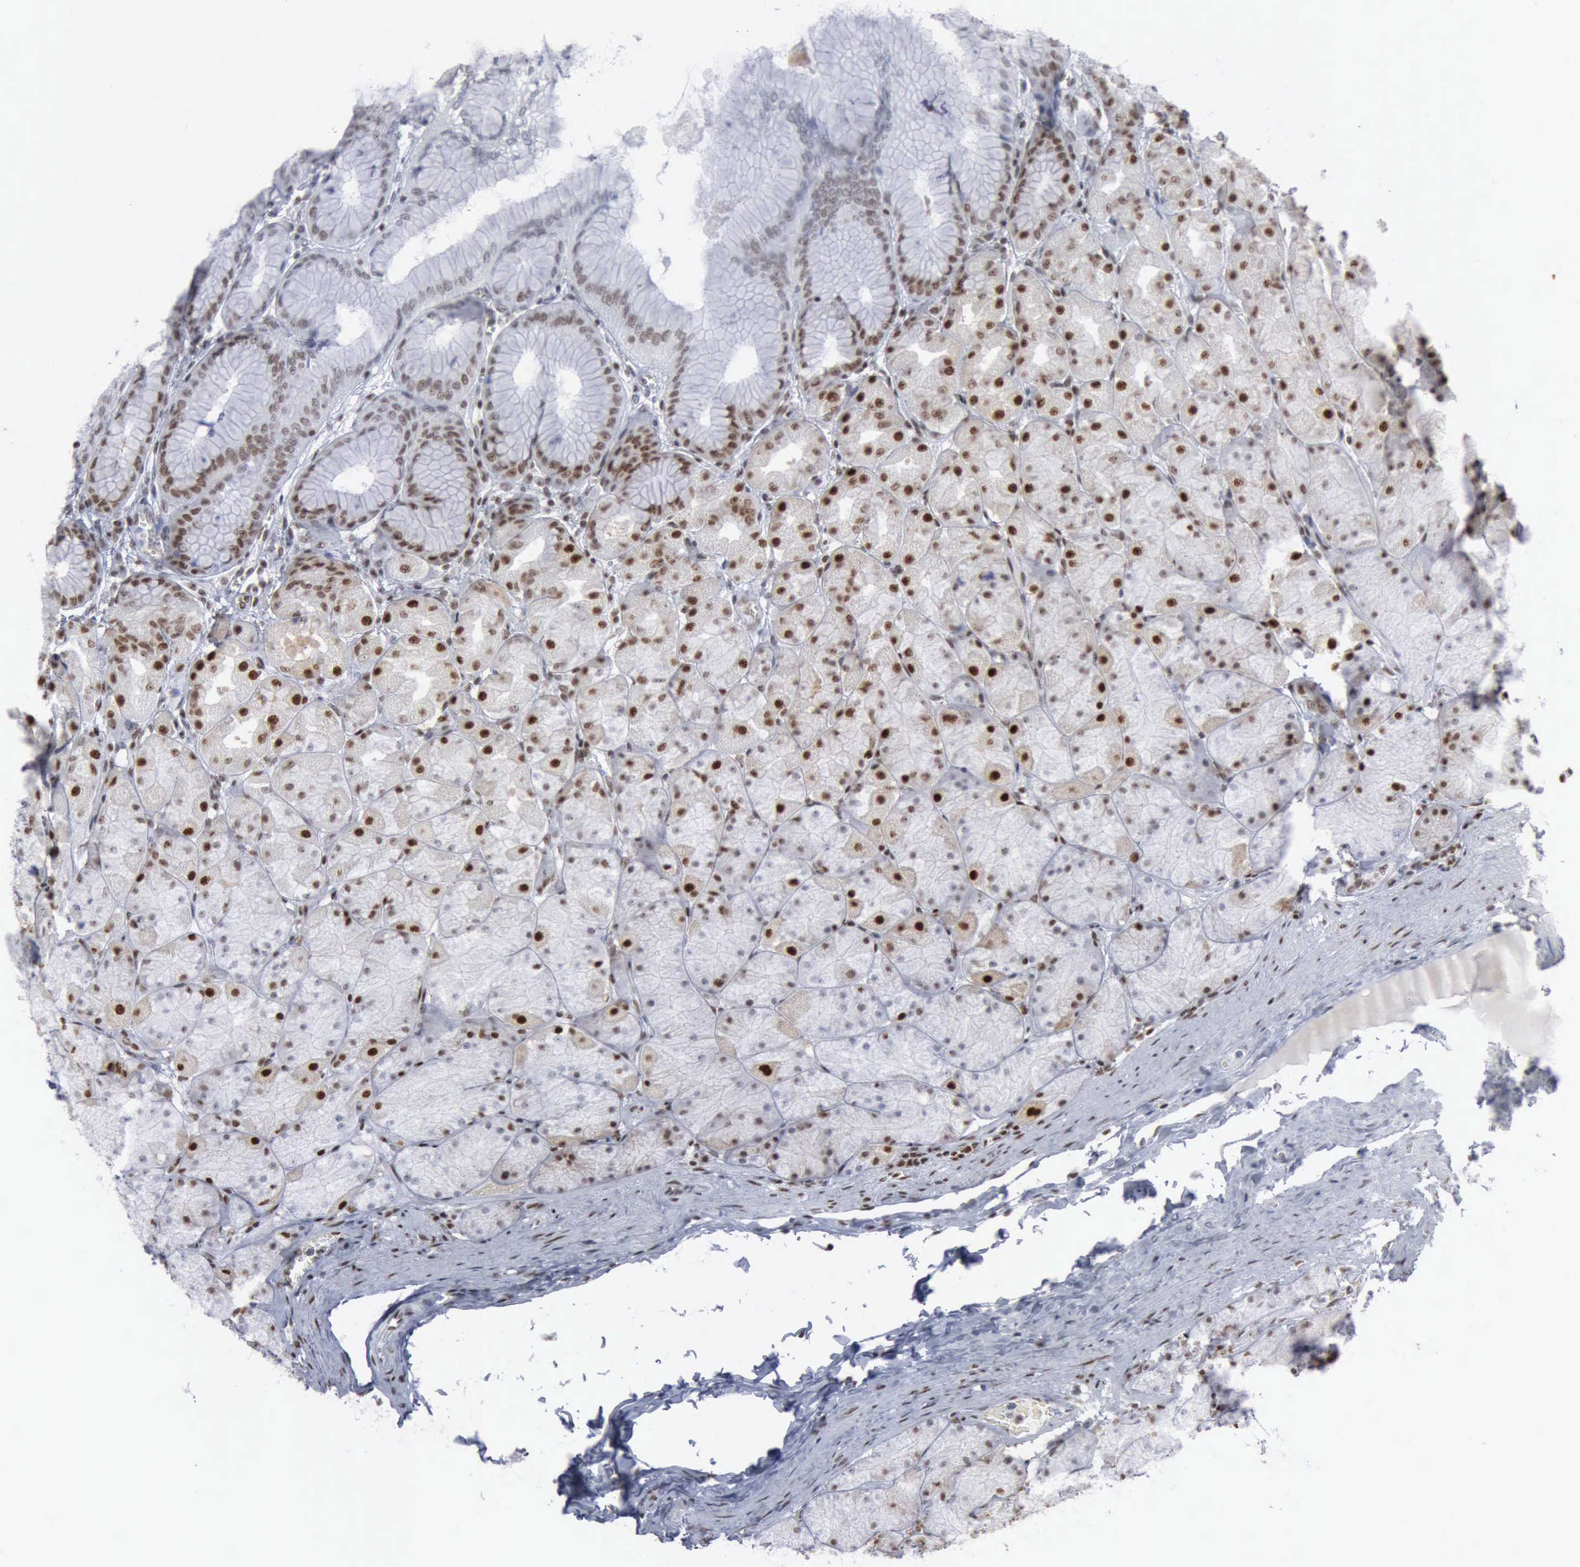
{"staining": {"intensity": "strong", "quantity": "25%-75%", "location": "nuclear"}, "tissue": "stomach", "cell_type": "Glandular cells", "image_type": "normal", "snomed": [{"axis": "morphology", "description": "Normal tissue, NOS"}, {"axis": "topography", "description": "Stomach, upper"}], "caption": "Immunohistochemical staining of normal stomach displays high levels of strong nuclear expression in approximately 25%-75% of glandular cells.", "gene": "XPA", "patient": {"sex": "female", "age": 56}}